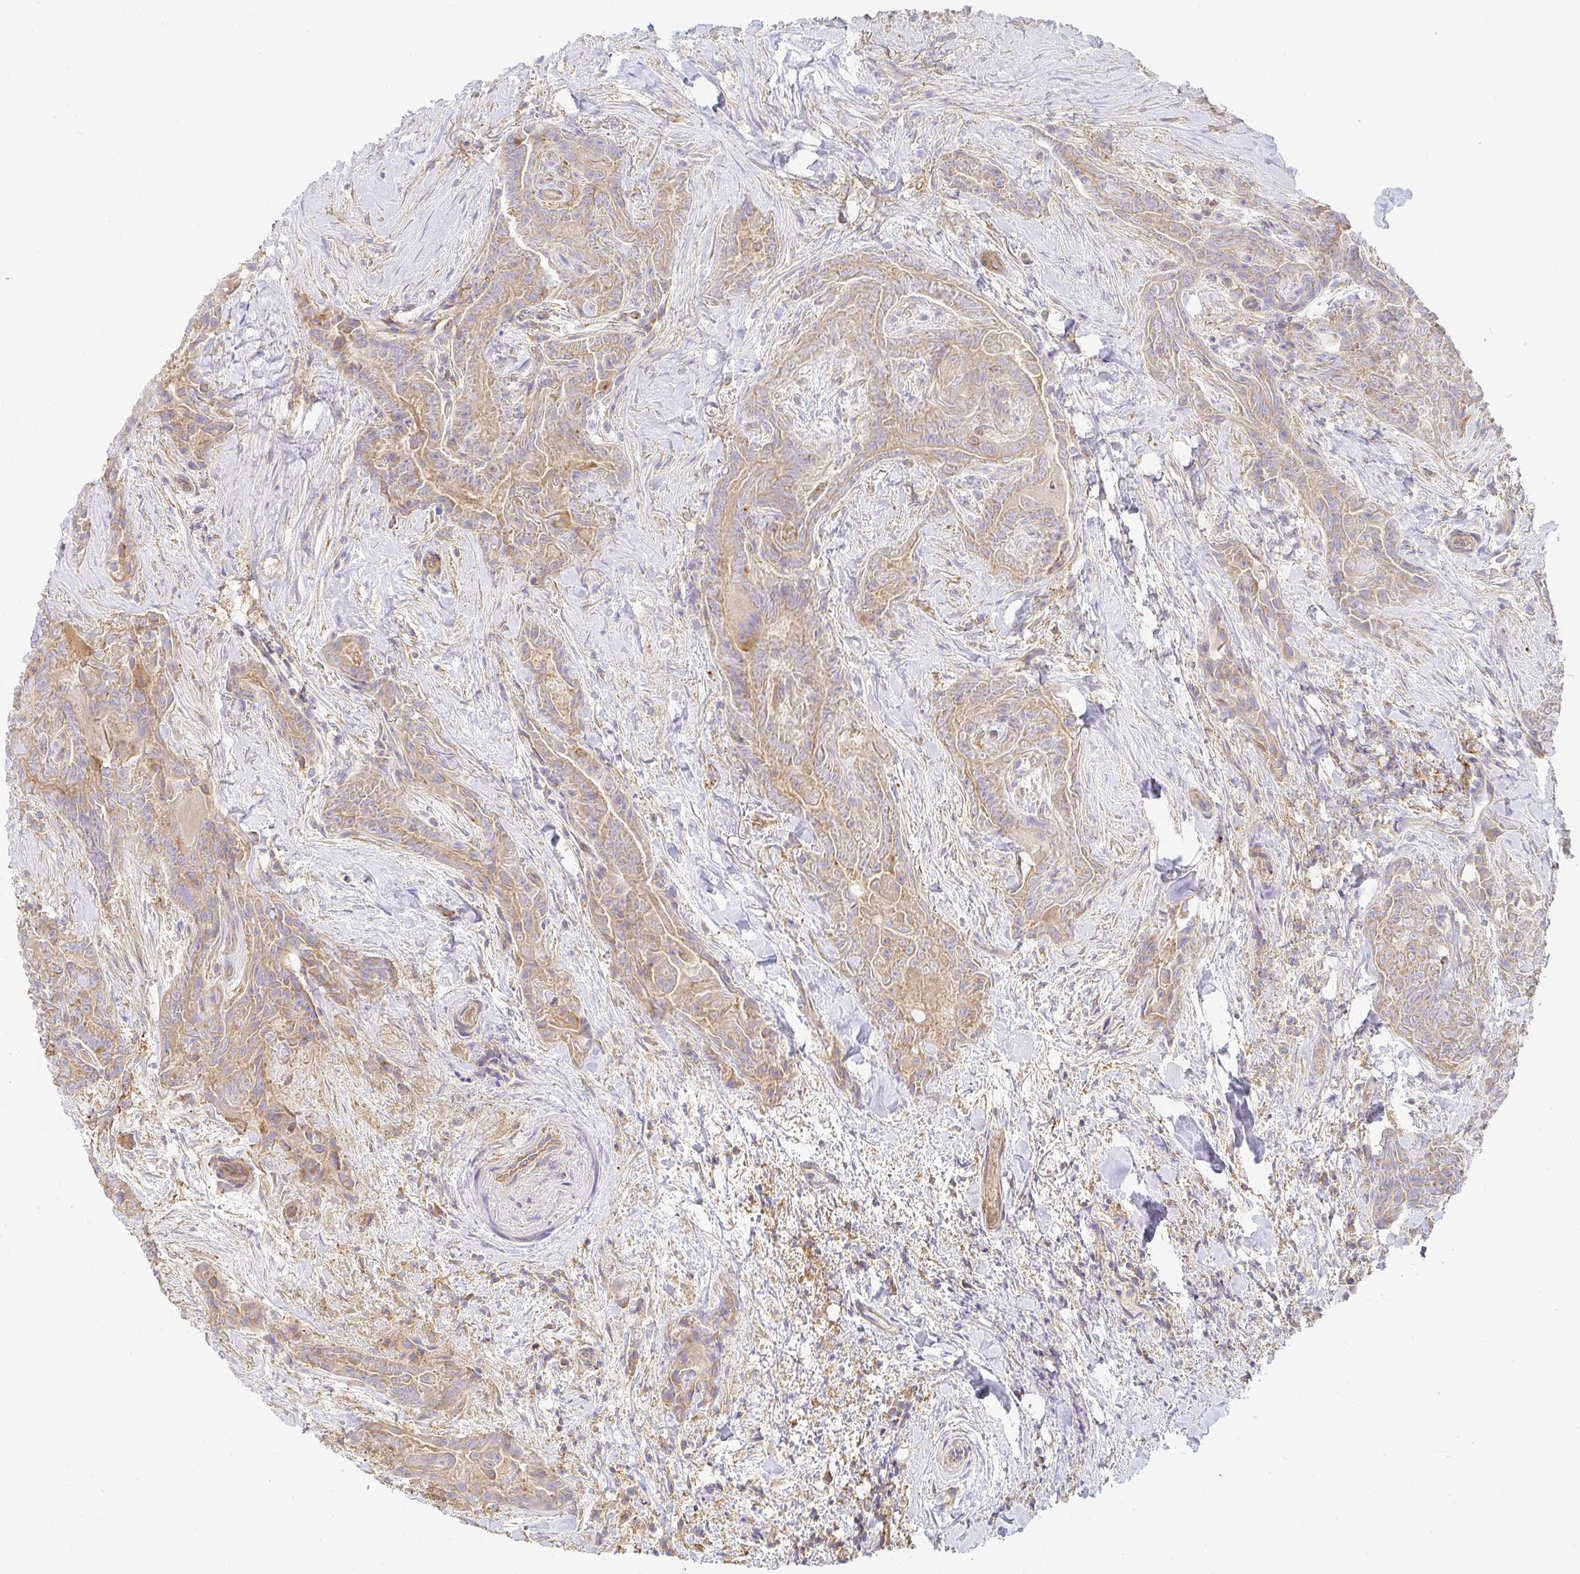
{"staining": {"intensity": "moderate", "quantity": ">75%", "location": "cytoplasmic/membranous"}, "tissue": "thyroid cancer", "cell_type": "Tumor cells", "image_type": "cancer", "snomed": [{"axis": "morphology", "description": "Papillary adenocarcinoma, NOS"}, {"axis": "topography", "description": "Thyroid gland"}], "caption": "Immunohistochemistry (DAB (3,3'-diaminobenzidine)) staining of thyroid papillary adenocarcinoma reveals moderate cytoplasmic/membranous protein expression in about >75% of tumor cells. (IHC, brightfield microscopy, high magnification).", "gene": "TSPAN19", "patient": {"sex": "female", "age": 61}}